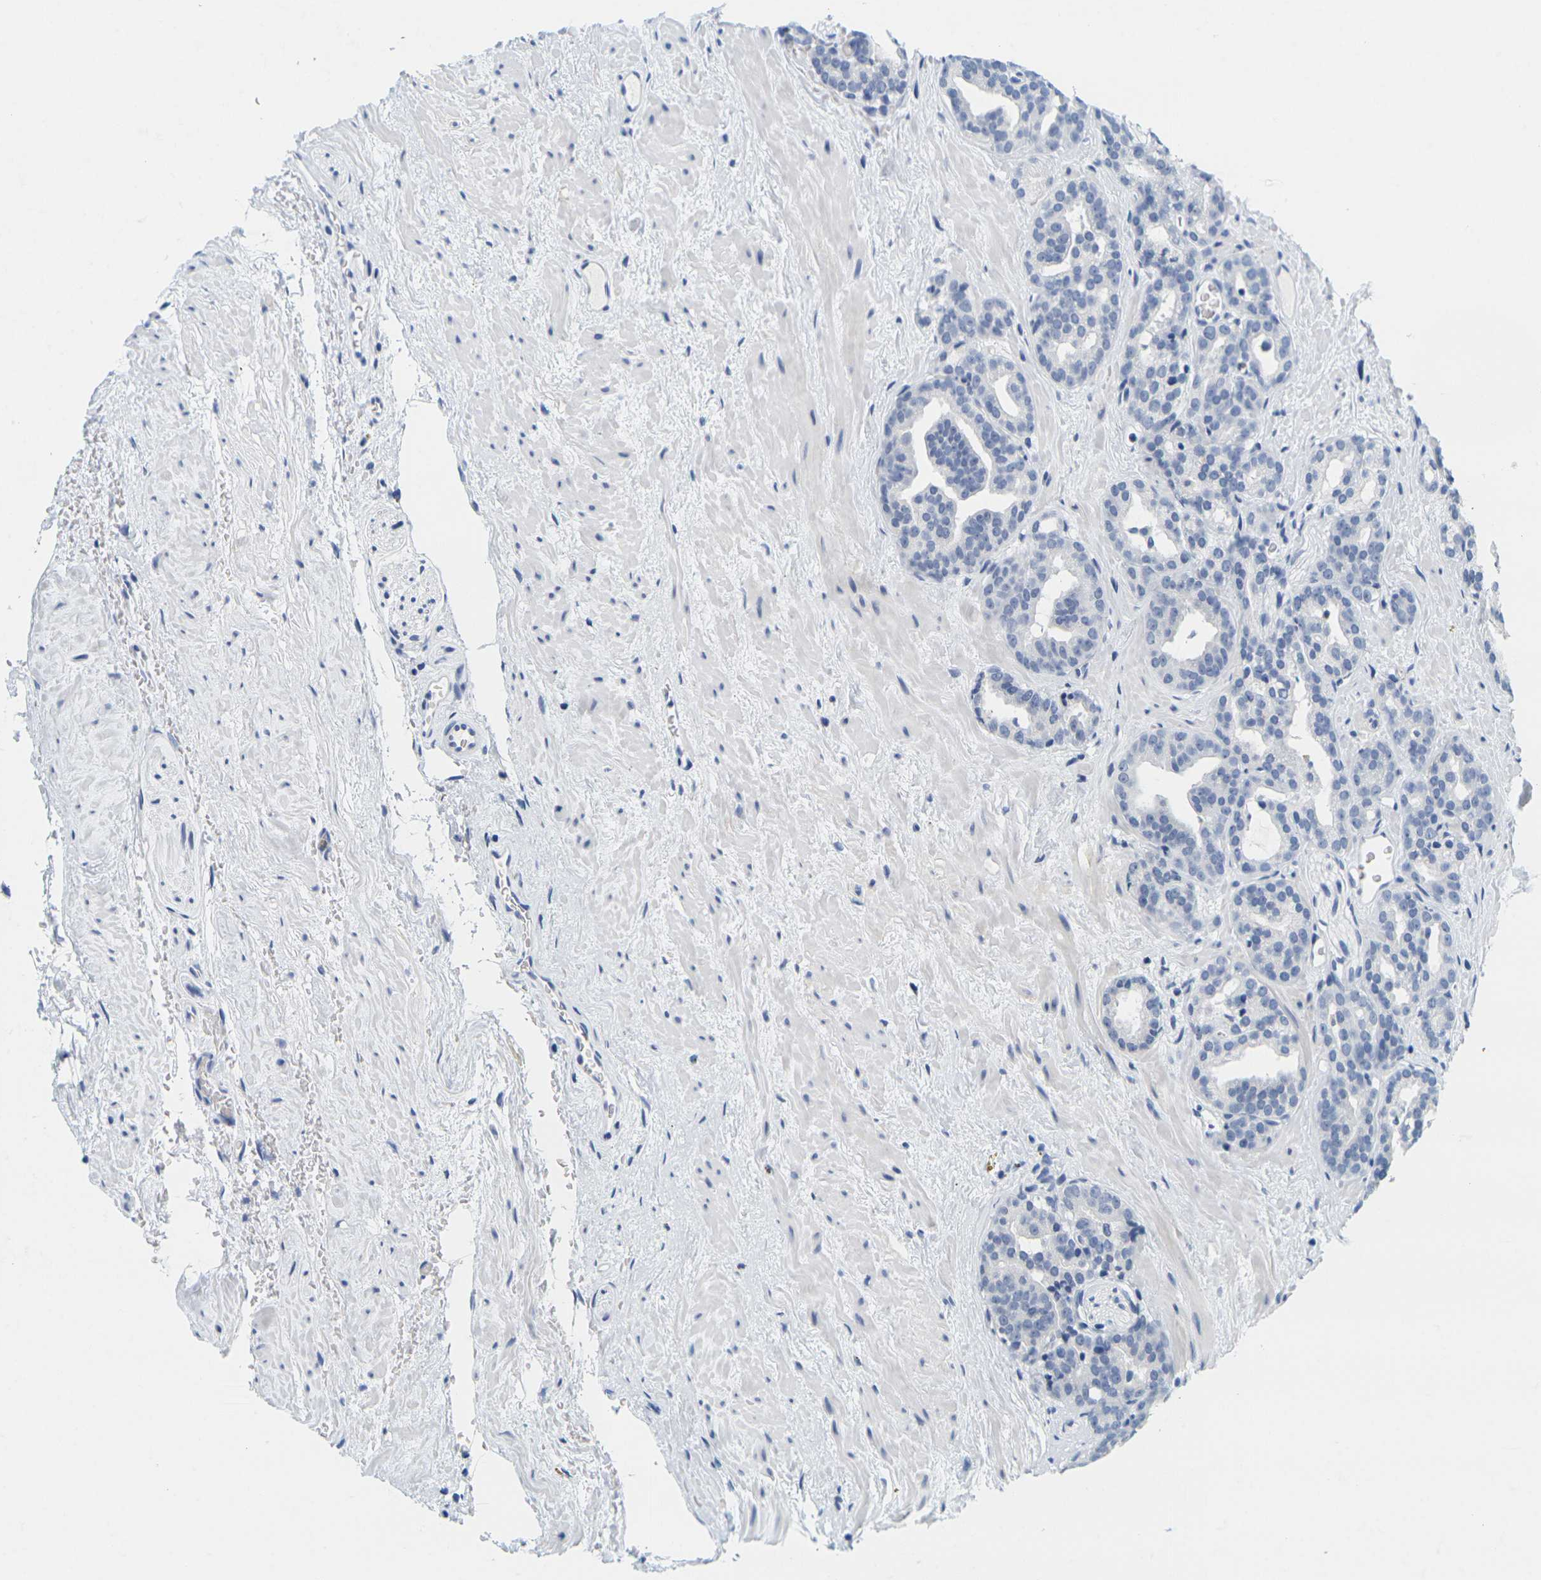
{"staining": {"intensity": "negative", "quantity": "none", "location": "none"}, "tissue": "prostate cancer", "cell_type": "Tumor cells", "image_type": "cancer", "snomed": [{"axis": "morphology", "description": "Adenocarcinoma, Low grade"}, {"axis": "topography", "description": "Prostate"}], "caption": "Immunohistochemical staining of human prostate cancer (adenocarcinoma (low-grade)) reveals no significant expression in tumor cells.", "gene": "HLA-DOB", "patient": {"sex": "male", "age": 63}}